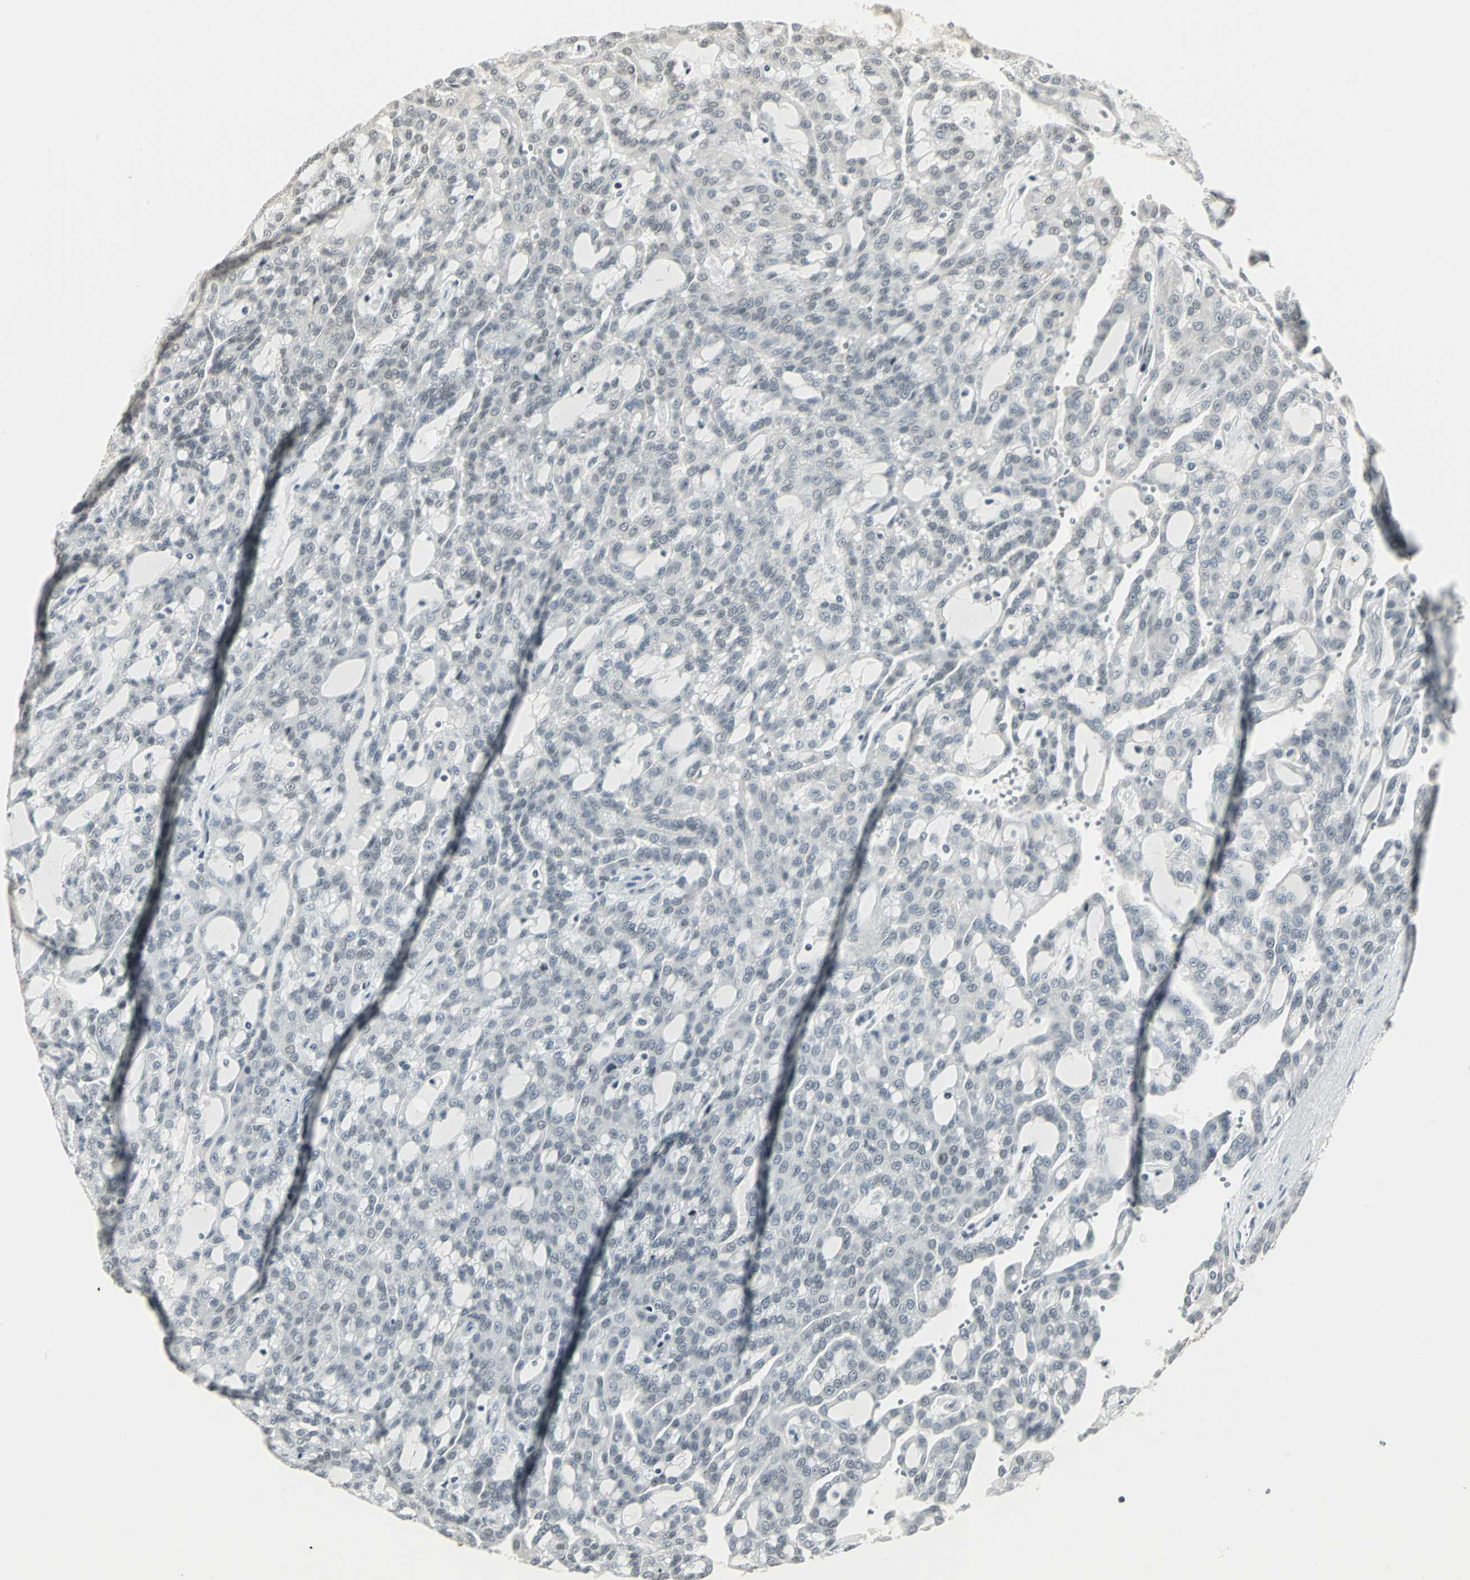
{"staining": {"intensity": "negative", "quantity": "none", "location": "none"}, "tissue": "renal cancer", "cell_type": "Tumor cells", "image_type": "cancer", "snomed": [{"axis": "morphology", "description": "Adenocarcinoma, NOS"}, {"axis": "topography", "description": "Kidney"}], "caption": "IHC of human renal cancer displays no expression in tumor cells.", "gene": "CBX3", "patient": {"sex": "male", "age": 63}}